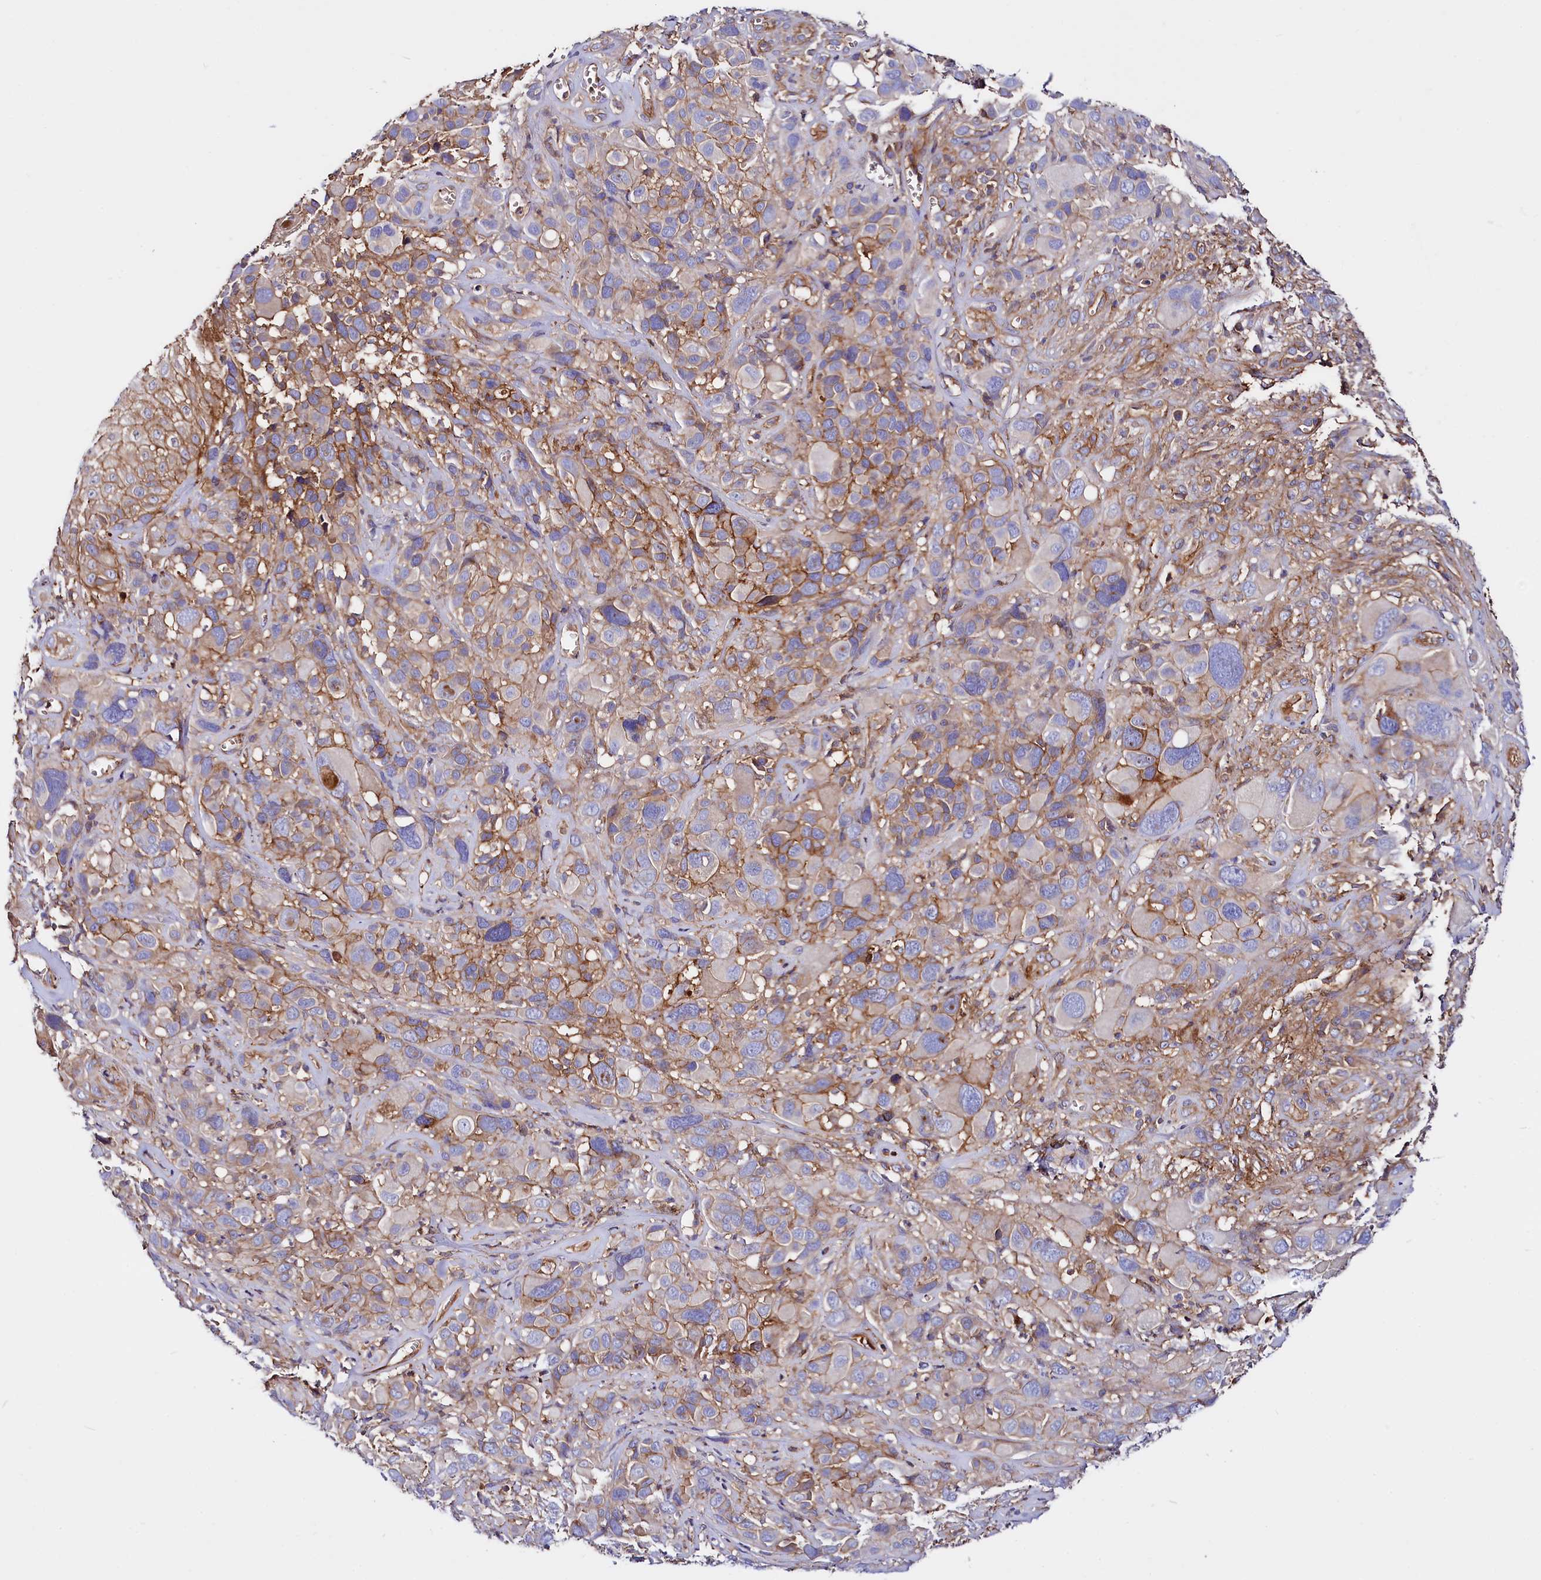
{"staining": {"intensity": "moderate", "quantity": "<25%", "location": "cytoplasmic/membranous"}, "tissue": "melanoma", "cell_type": "Tumor cells", "image_type": "cancer", "snomed": [{"axis": "morphology", "description": "Malignant melanoma, NOS"}, {"axis": "topography", "description": "Skin of trunk"}], "caption": "This is an image of IHC staining of melanoma, which shows moderate positivity in the cytoplasmic/membranous of tumor cells.", "gene": "ANO6", "patient": {"sex": "male", "age": 71}}